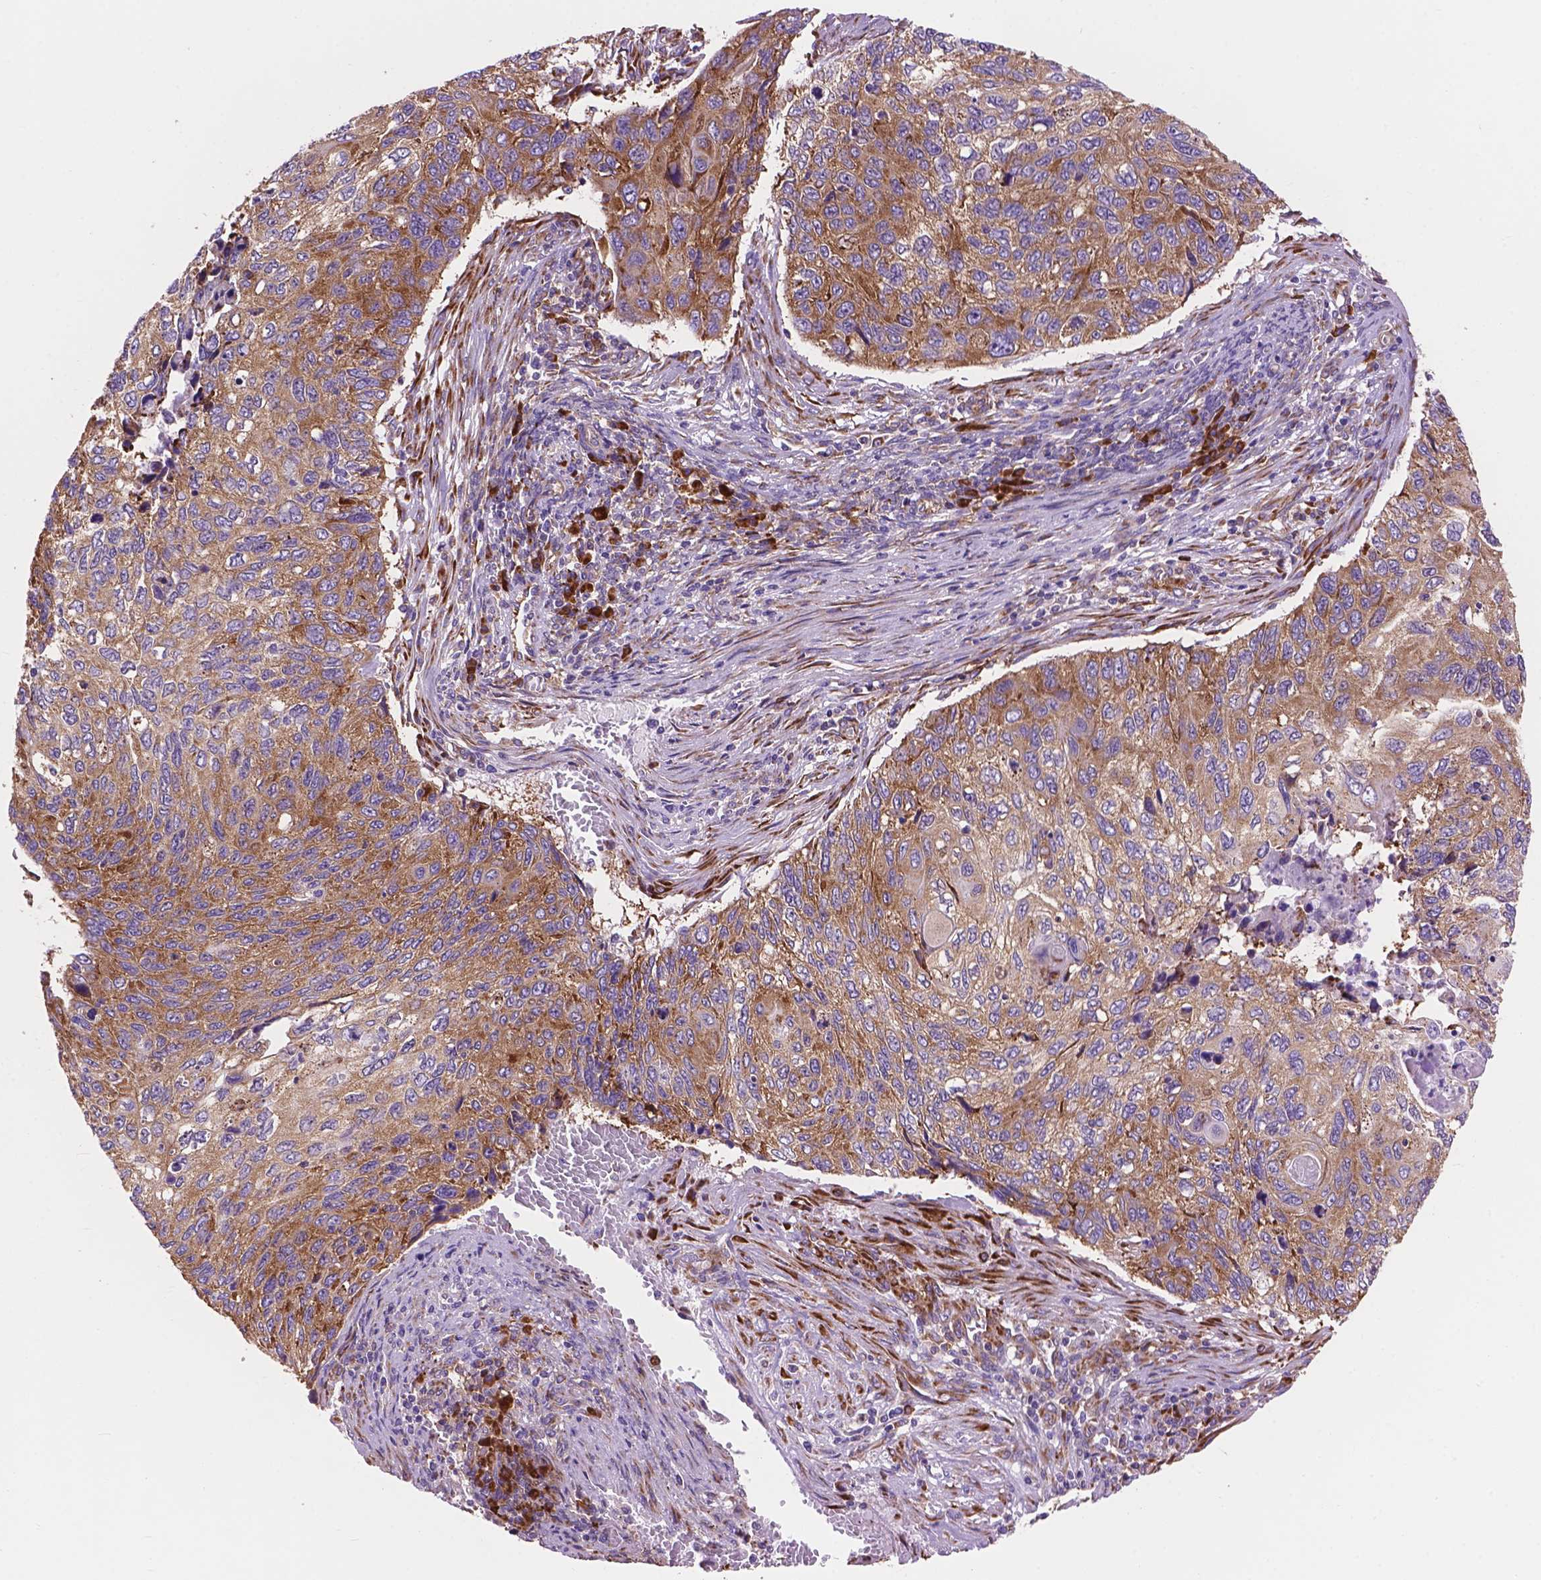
{"staining": {"intensity": "moderate", "quantity": ">75%", "location": "cytoplasmic/membranous"}, "tissue": "cervical cancer", "cell_type": "Tumor cells", "image_type": "cancer", "snomed": [{"axis": "morphology", "description": "Squamous cell carcinoma, NOS"}, {"axis": "topography", "description": "Cervix"}], "caption": "Cervical cancer stained for a protein (brown) shows moderate cytoplasmic/membranous positive expression in about >75% of tumor cells.", "gene": "RPL37A", "patient": {"sex": "female", "age": 70}}